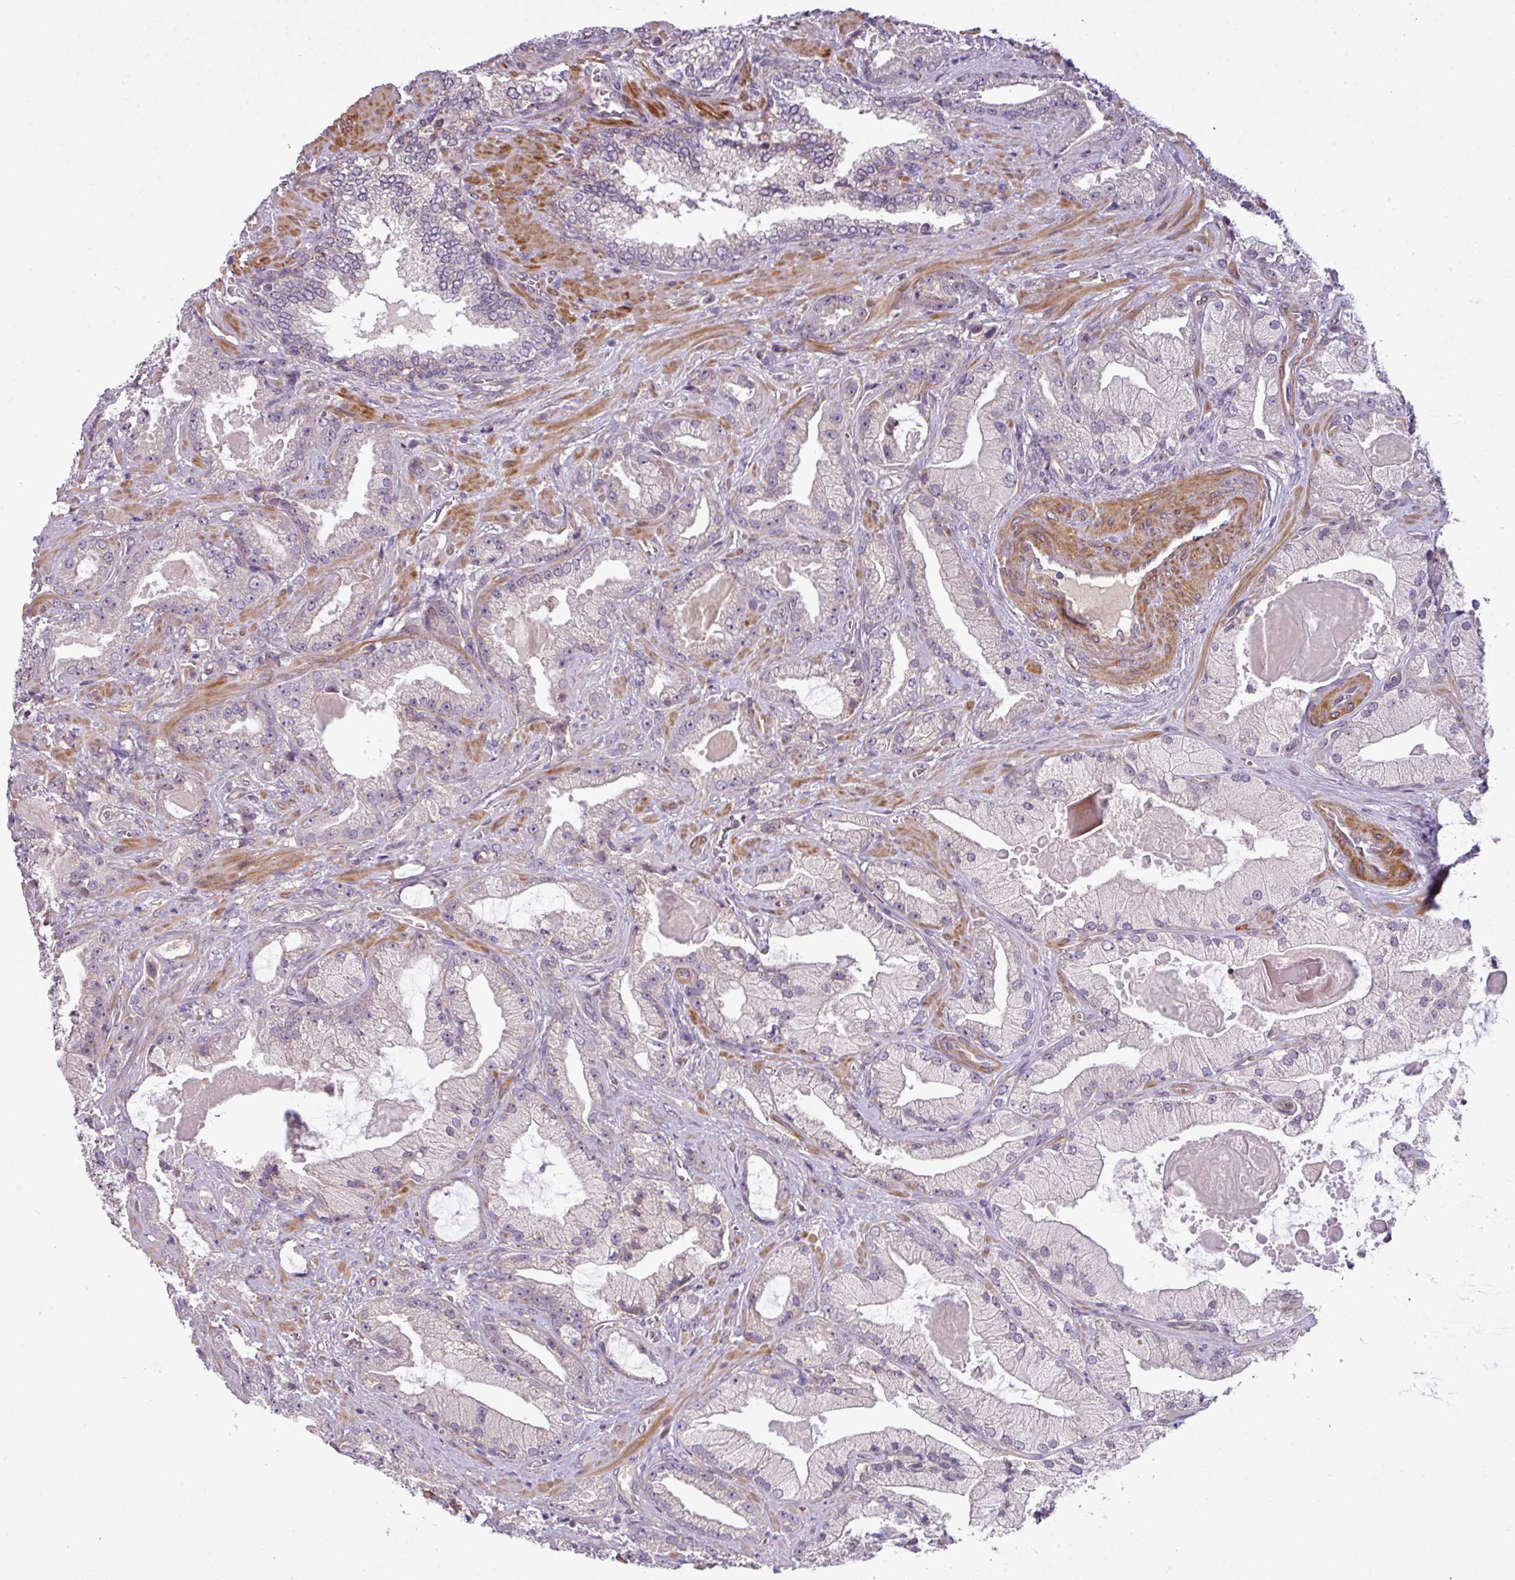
{"staining": {"intensity": "negative", "quantity": "none", "location": "none"}, "tissue": "prostate cancer", "cell_type": "Tumor cells", "image_type": "cancer", "snomed": [{"axis": "morphology", "description": "Adenocarcinoma, High grade"}, {"axis": "topography", "description": "Prostate"}], "caption": "Tumor cells are negative for brown protein staining in prostate cancer (adenocarcinoma (high-grade)).", "gene": "ZNF35", "patient": {"sex": "male", "age": 68}}